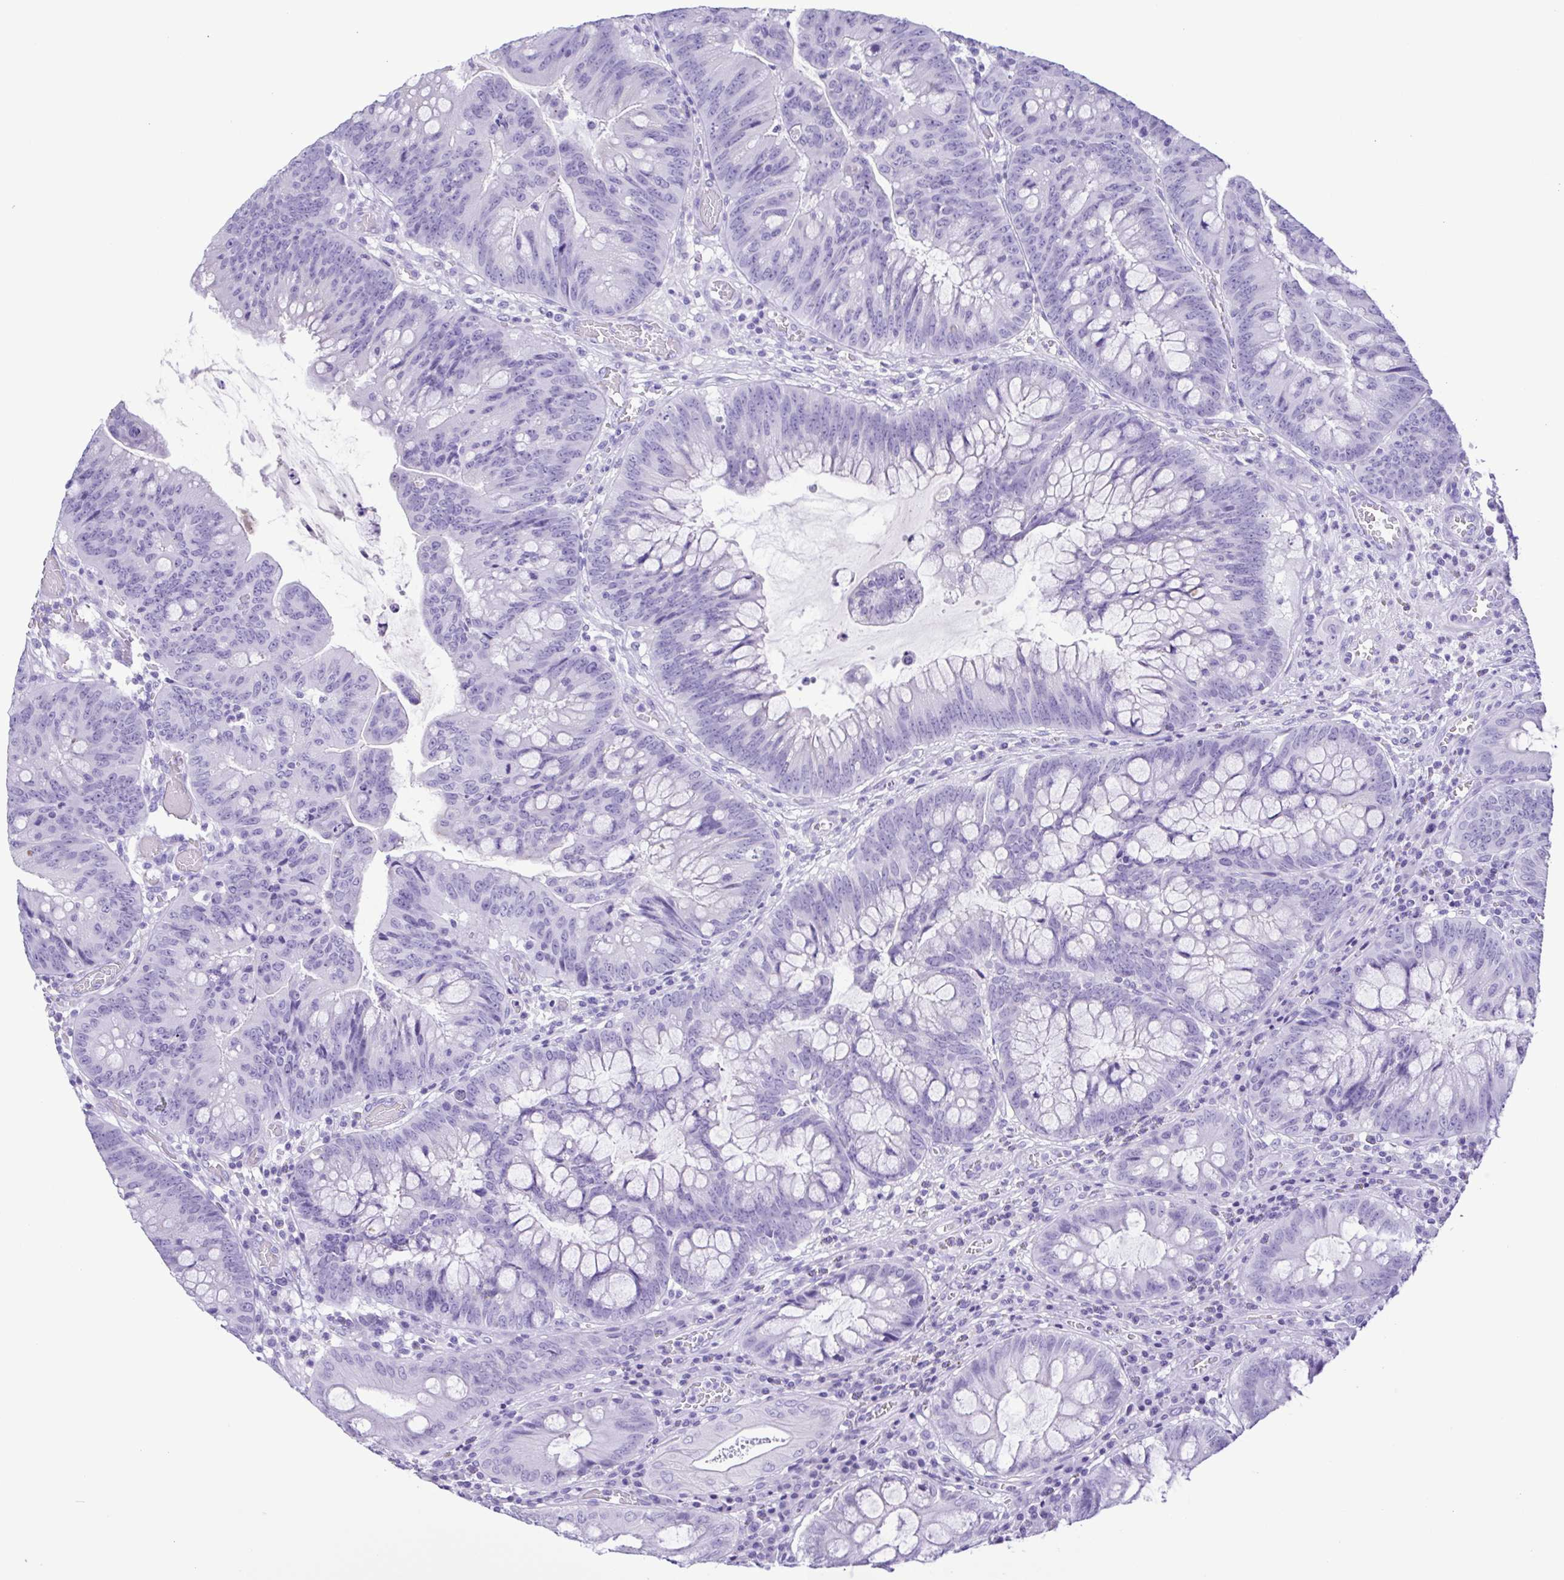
{"staining": {"intensity": "negative", "quantity": "none", "location": "none"}, "tissue": "colorectal cancer", "cell_type": "Tumor cells", "image_type": "cancer", "snomed": [{"axis": "morphology", "description": "Adenocarcinoma, NOS"}, {"axis": "topography", "description": "Colon"}], "caption": "A high-resolution photomicrograph shows IHC staining of colorectal adenocarcinoma, which reveals no significant staining in tumor cells.", "gene": "OVGP1", "patient": {"sex": "male", "age": 62}}